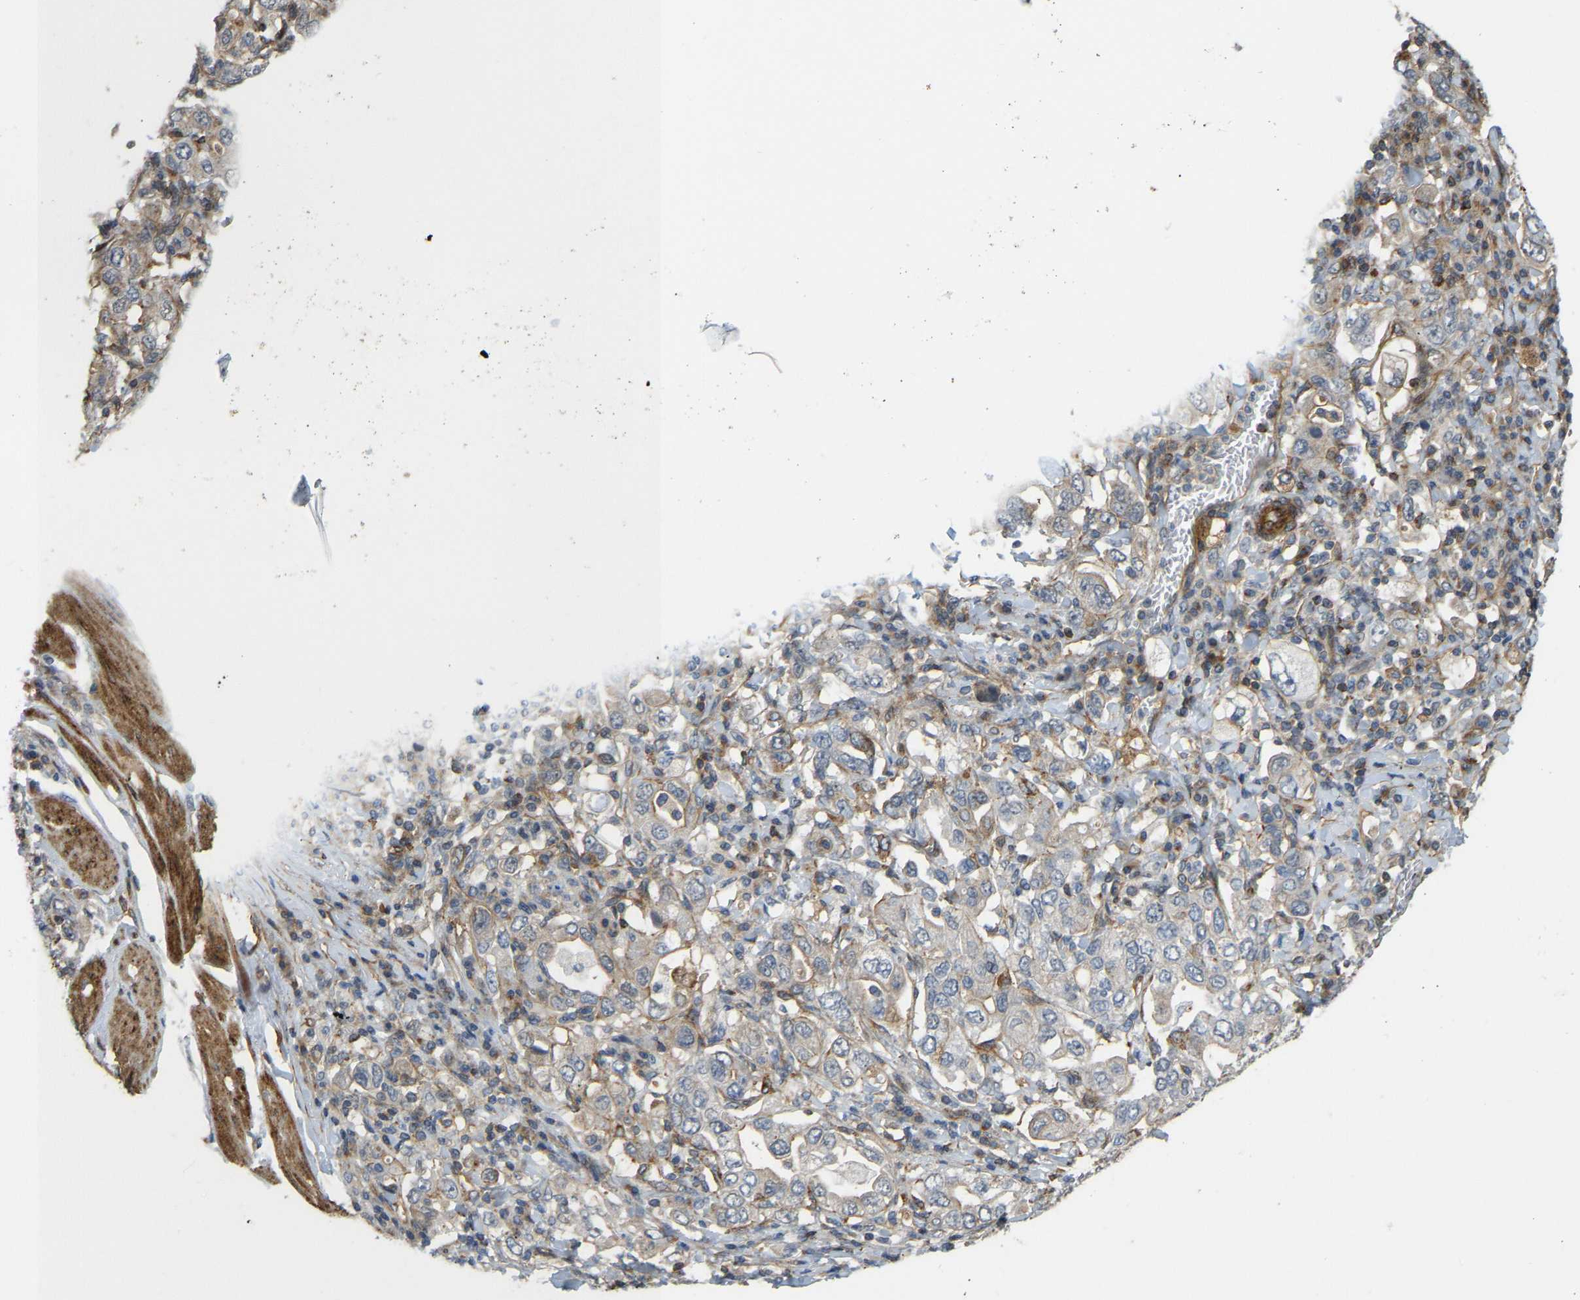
{"staining": {"intensity": "moderate", "quantity": ">75%", "location": "cytoplasmic/membranous"}, "tissue": "stomach cancer", "cell_type": "Tumor cells", "image_type": "cancer", "snomed": [{"axis": "morphology", "description": "Adenocarcinoma, NOS"}, {"axis": "topography", "description": "Stomach, upper"}], "caption": "Stomach cancer (adenocarcinoma) stained for a protein (brown) displays moderate cytoplasmic/membranous positive staining in approximately >75% of tumor cells.", "gene": "KIAA1671", "patient": {"sex": "male", "age": 62}}